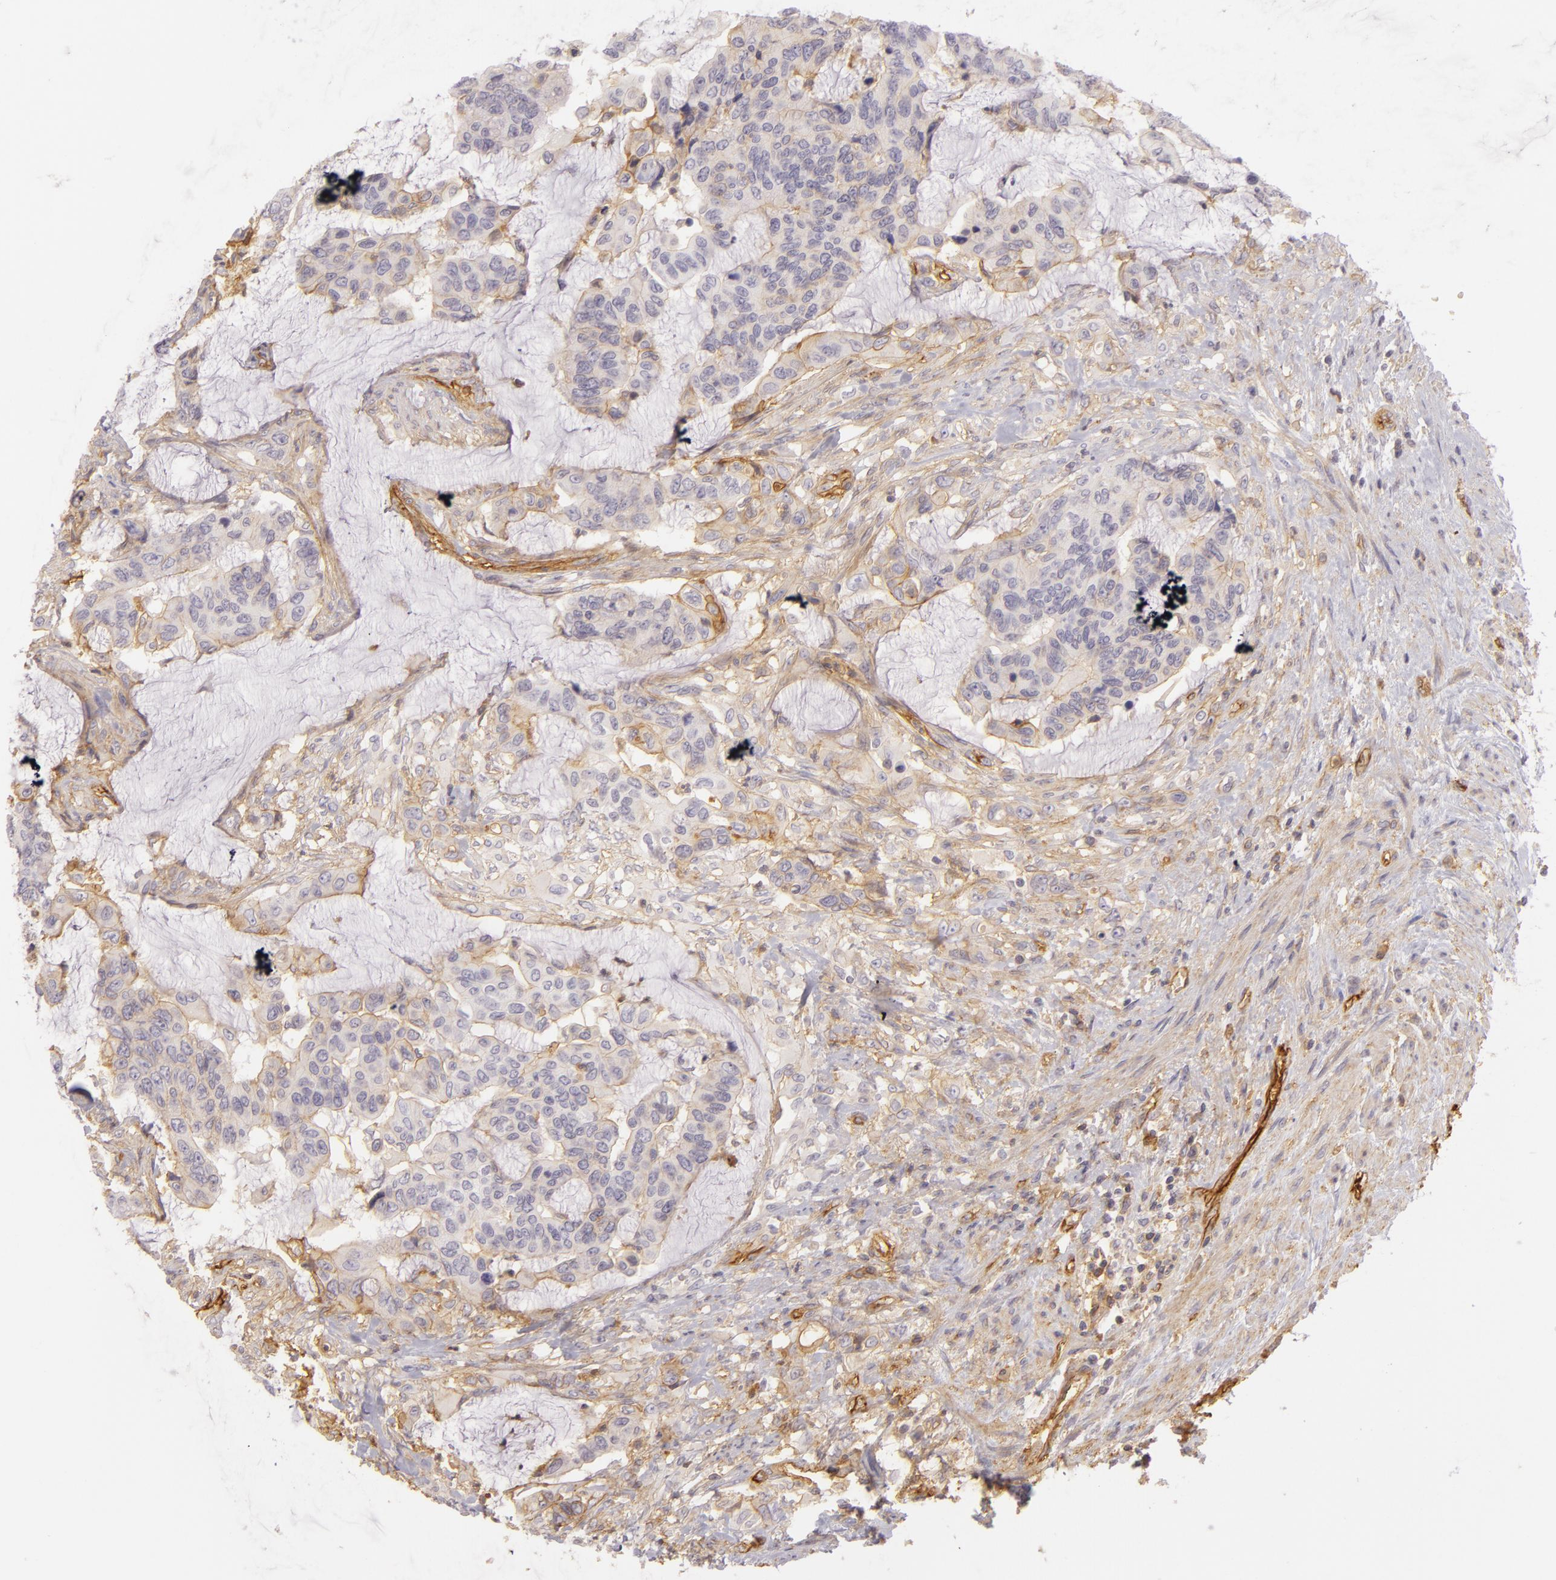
{"staining": {"intensity": "negative", "quantity": "none", "location": "none"}, "tissue": "colorectal cancer", "cell_type": "Tumor cells", "image_type": "cancer", "snomed": [{"axis": "morphology", "description": "Adenocarcinoma, NOS"}, {"axis": "topography", "description": "Rectum"}], "caption": "Immunohistochemical staining of colorectal cancer (adenocarcinoma) demonstrates no significant staining in tumor cells.", "gene": "CD59", "patient": {"sex": "female", "age": 59}}